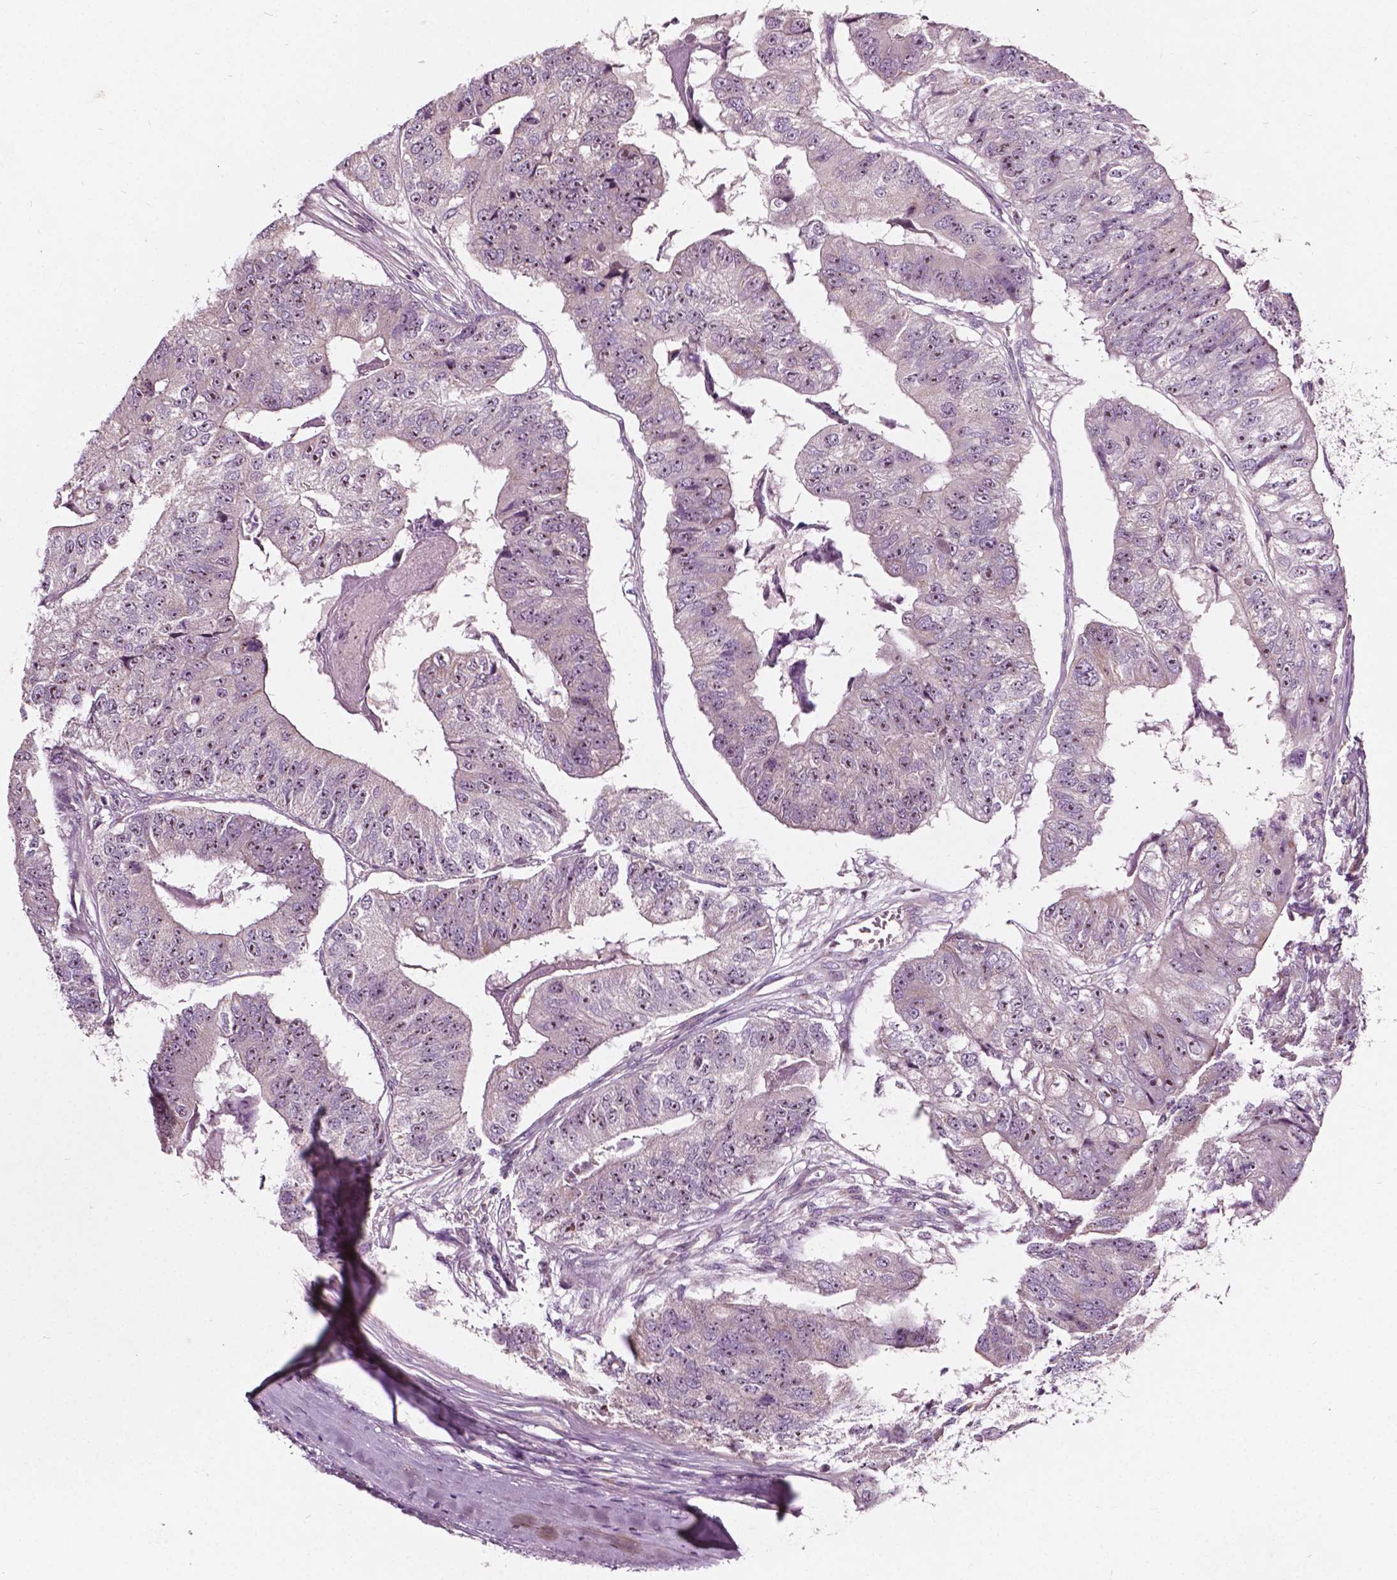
{"staining": {"intensity": "moderate", "quantity": "25%-75%", "location": "nuclear"}, "tissue": "colorectal cancer", "cell_type": "Tumor cells", "image_type": "cancer", "snomed": [{"axis": "morphology", "description": "Adenocarcinoma, NOS"}, {"axis": "topography", "description": "Colon"}], "caption": "Immunohistochemistry image of neoplastic tissue: human adenocarcinoma (colorectal) stained using IHC reveals medium levels of moderate protein expression localized specifically in the nuclear of tumor cells, appearing as a nuclear brown color.", "gene": "ODF3L2", "patient": {"sex": "female", "age": 67}}